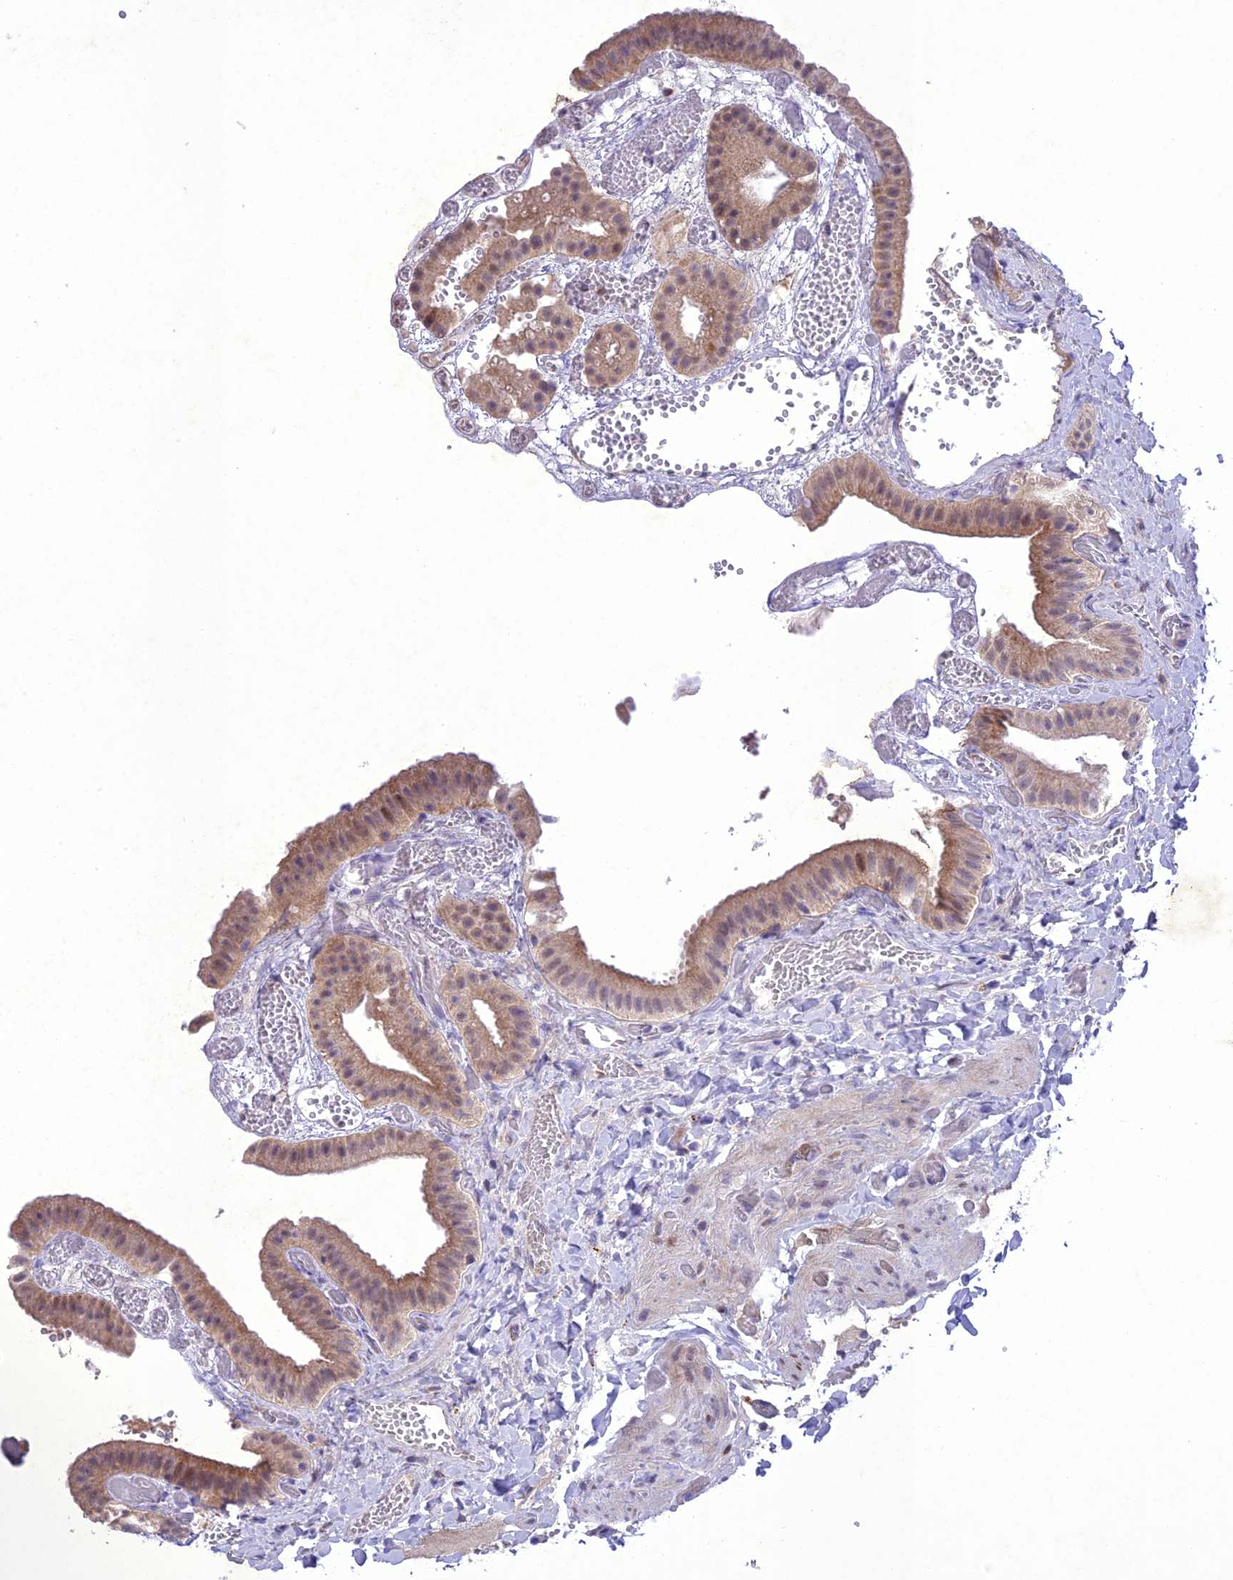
{"staining": {"intensity": "moderate", "quantity": "25%-75%", "location": "cytoplasmic/membranous,nuclear"}, "tissue": "gallbladder", "cell_type": "Glandular cells", "image_type": "normal", "snomed": [{"axis": "morphology", "description": "Normal tissue, NOS"}, {"axis": "topography", "description": "Gallbladder"}], "caption": "Gallbladder stained with immunohistochemistry (IHC) exhibits moderate cytoplasmic/membranous,nuclear positivity in approximately 25%-75% of glandular cells. (IHC, brightfield microscopy, high magnification).", "gene": "ANKRD52", "patient": {"sex": "female", "age": 64}}